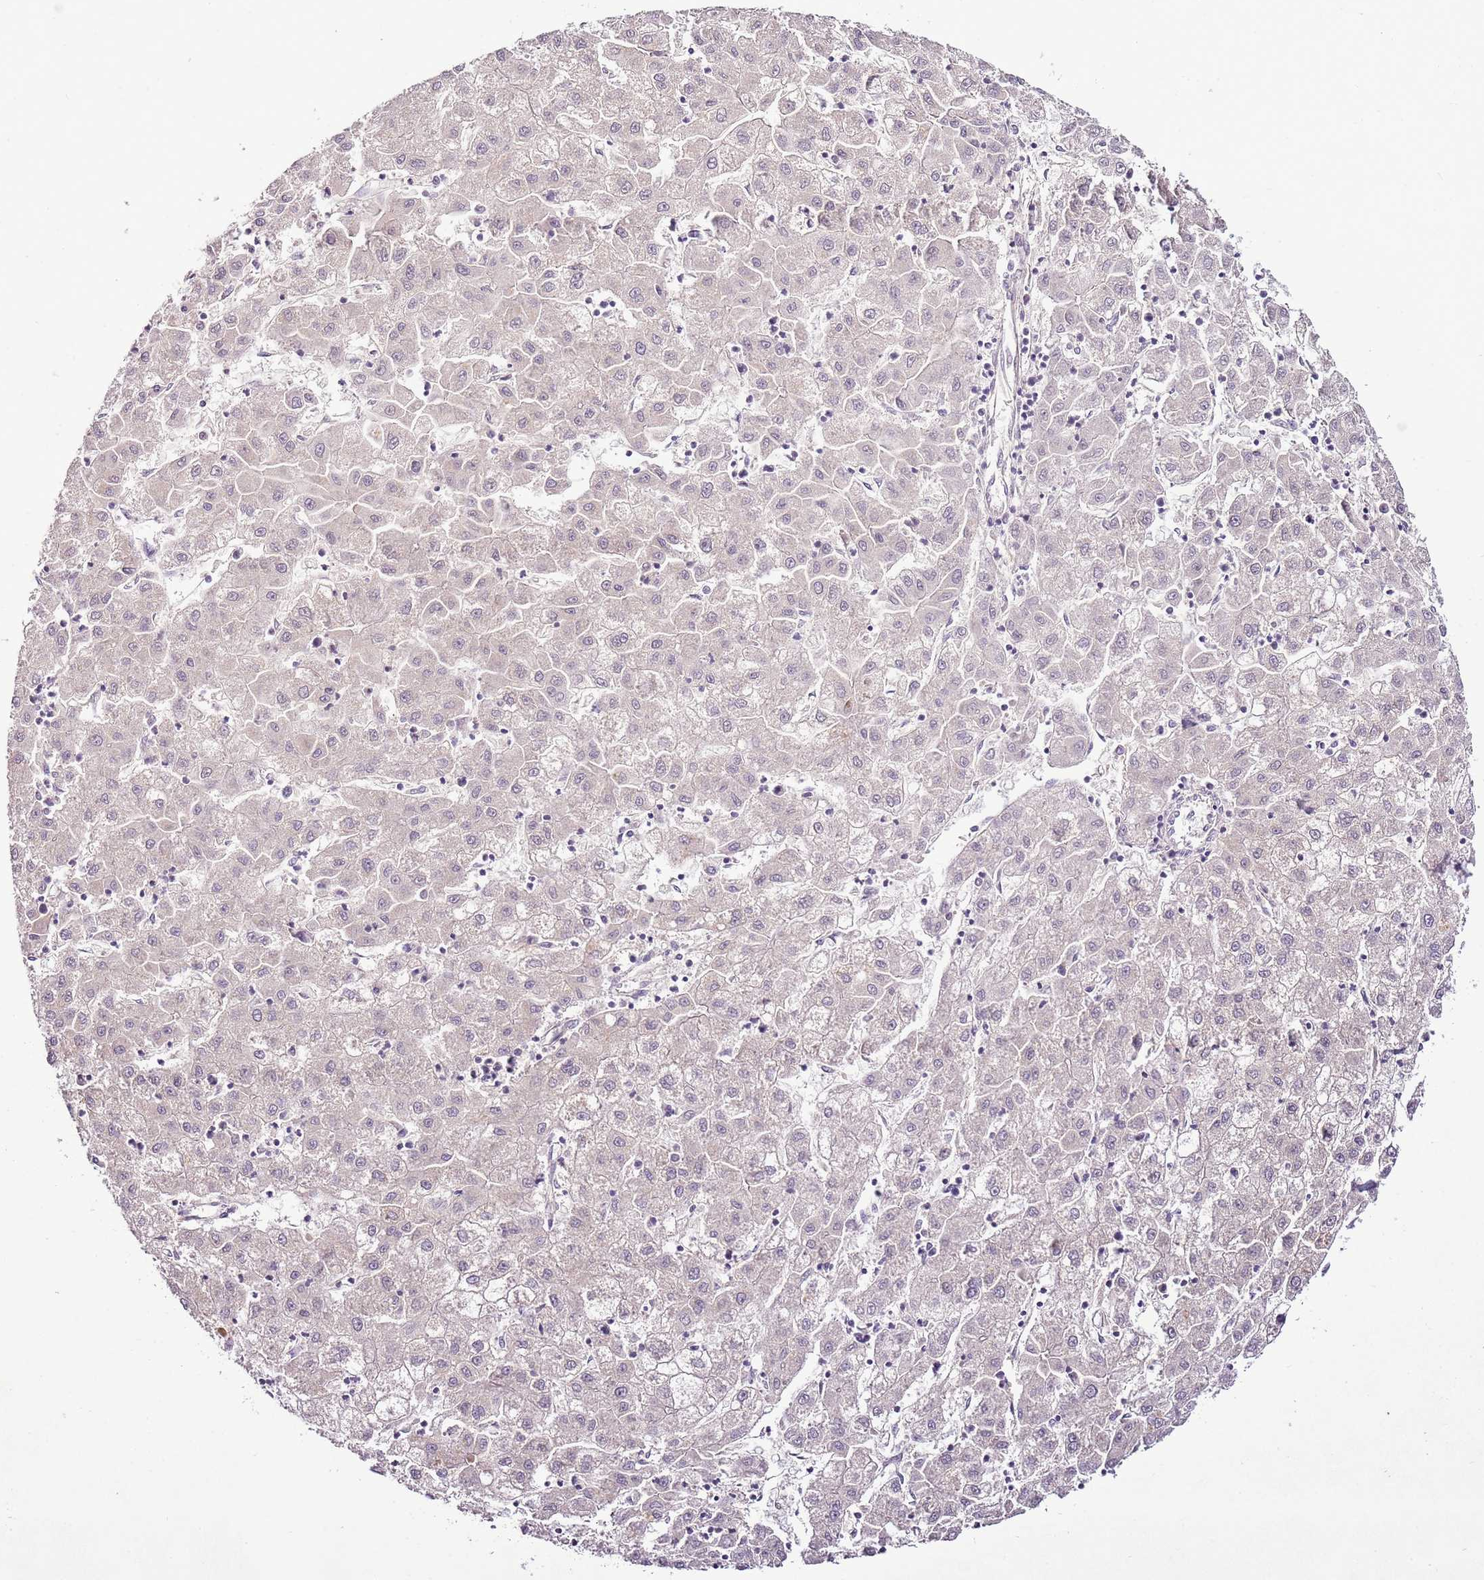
{"staining": {"intensity": "negative", "quantity": "none", "location": "none"}, "tissue": "liver cancer", "cell_type": "Tumor cells", "image_type": "cancer", "snomed": [{"axis": "morphology", "description": "Carcinoma, Hepatocellular, NOS"}, {"axis": "topography", "description": "Liver"}], "caption": "Tumor cells show no significant protein expression in liver cancer.", "gene": "CMKLR1", "patient": {"sex": "male", "age": 72}}